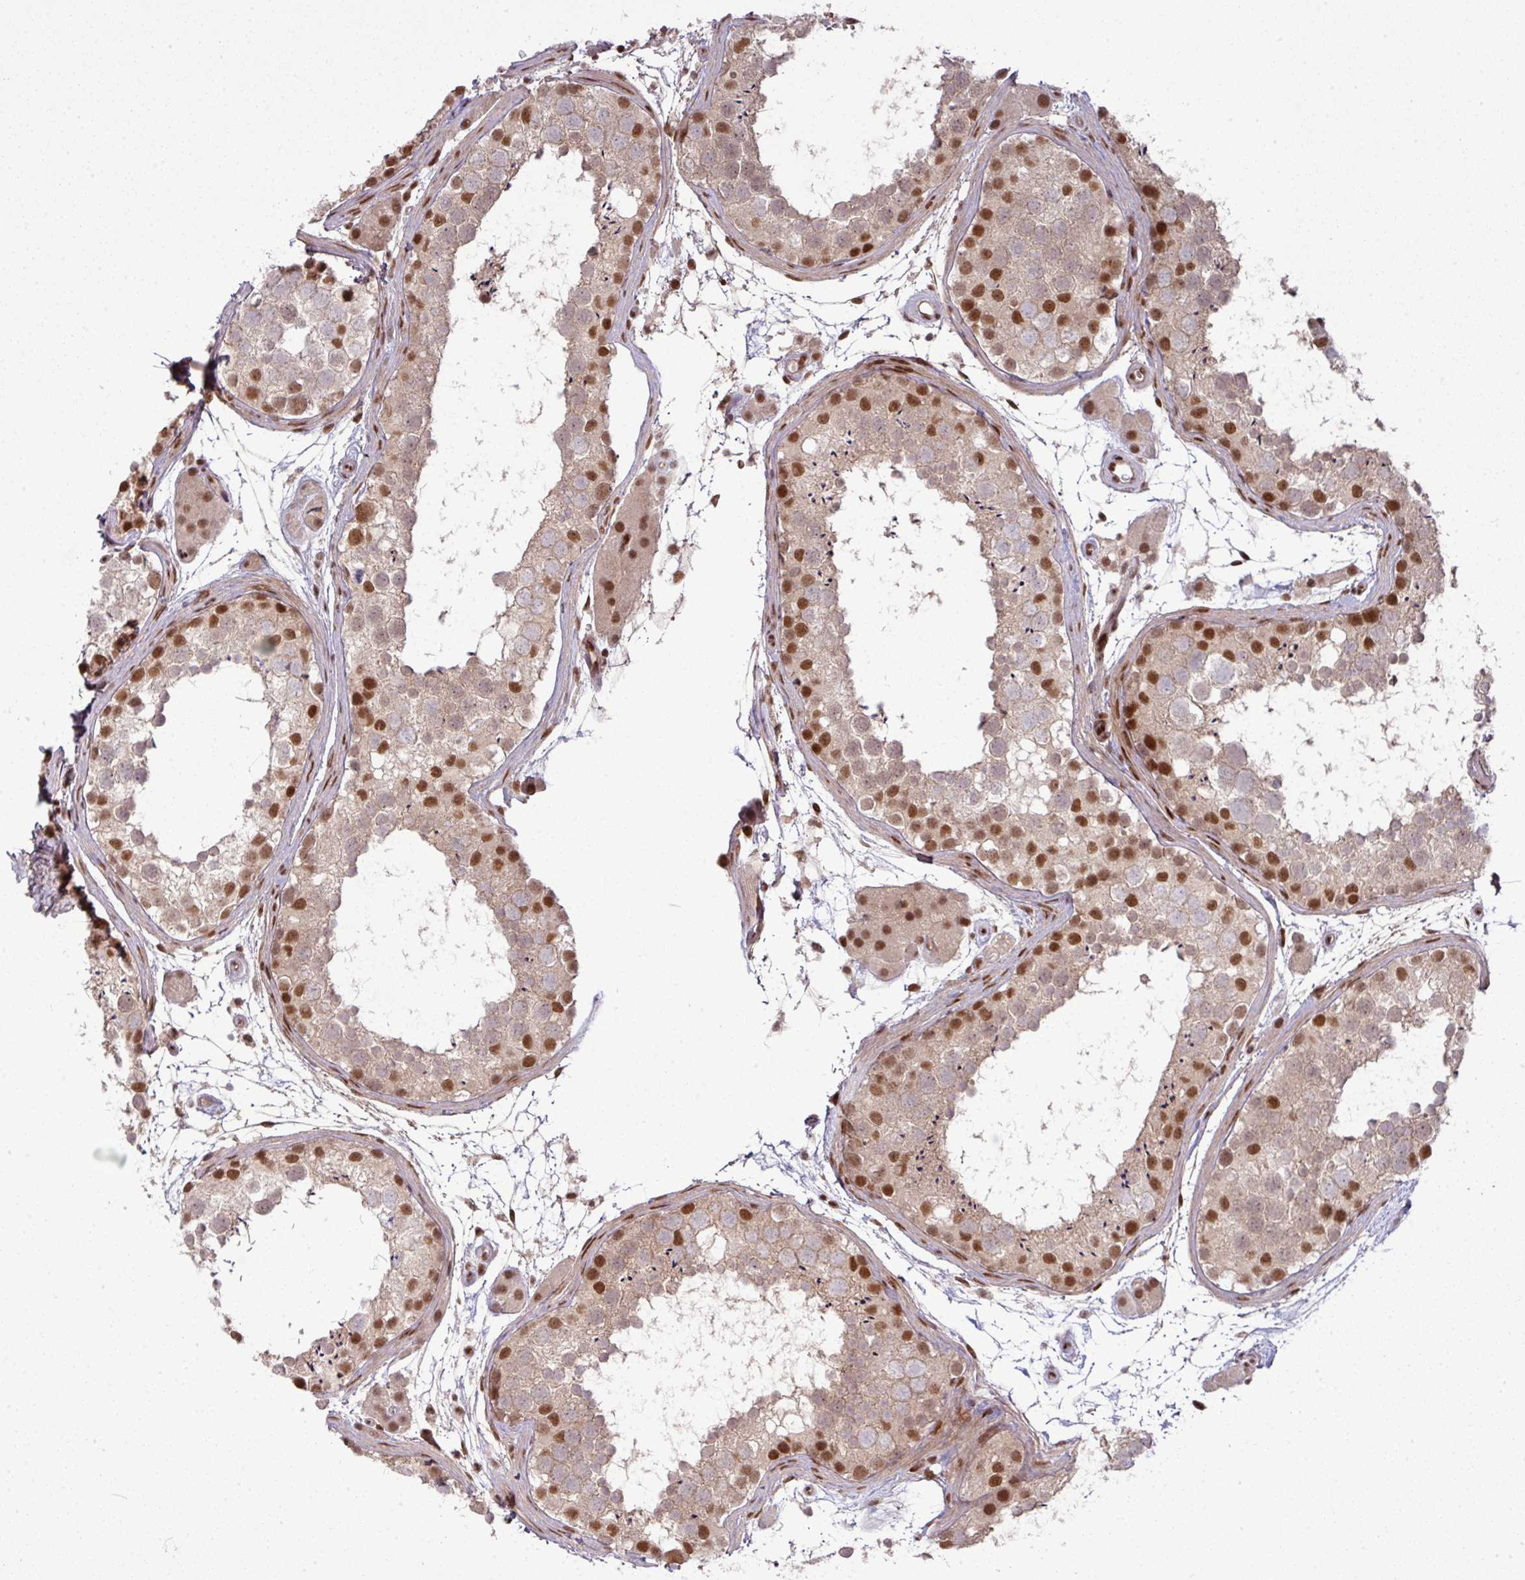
{"staining": {"intensity": "strong", "quantity": "25%-75%", "location": "cytoplasmic/membranous,nuclear"}, "tissue": "testis", "cell_type": "Cells in seminiferous ducts", "image_type": "normal", "snomed": [{"axis": "morphology", "description": "Normal tissue, NOS"}, {"axis": "topography", "description": "Testis"}], "caption": "A photomicrograph of testis stained for a protein exhibits strong cytoplasmic/membranous,nuclear brown staining in cells in seminiferous ducts.", "gene": "CIC", "patient": {"sex": "male", "age": 41}}